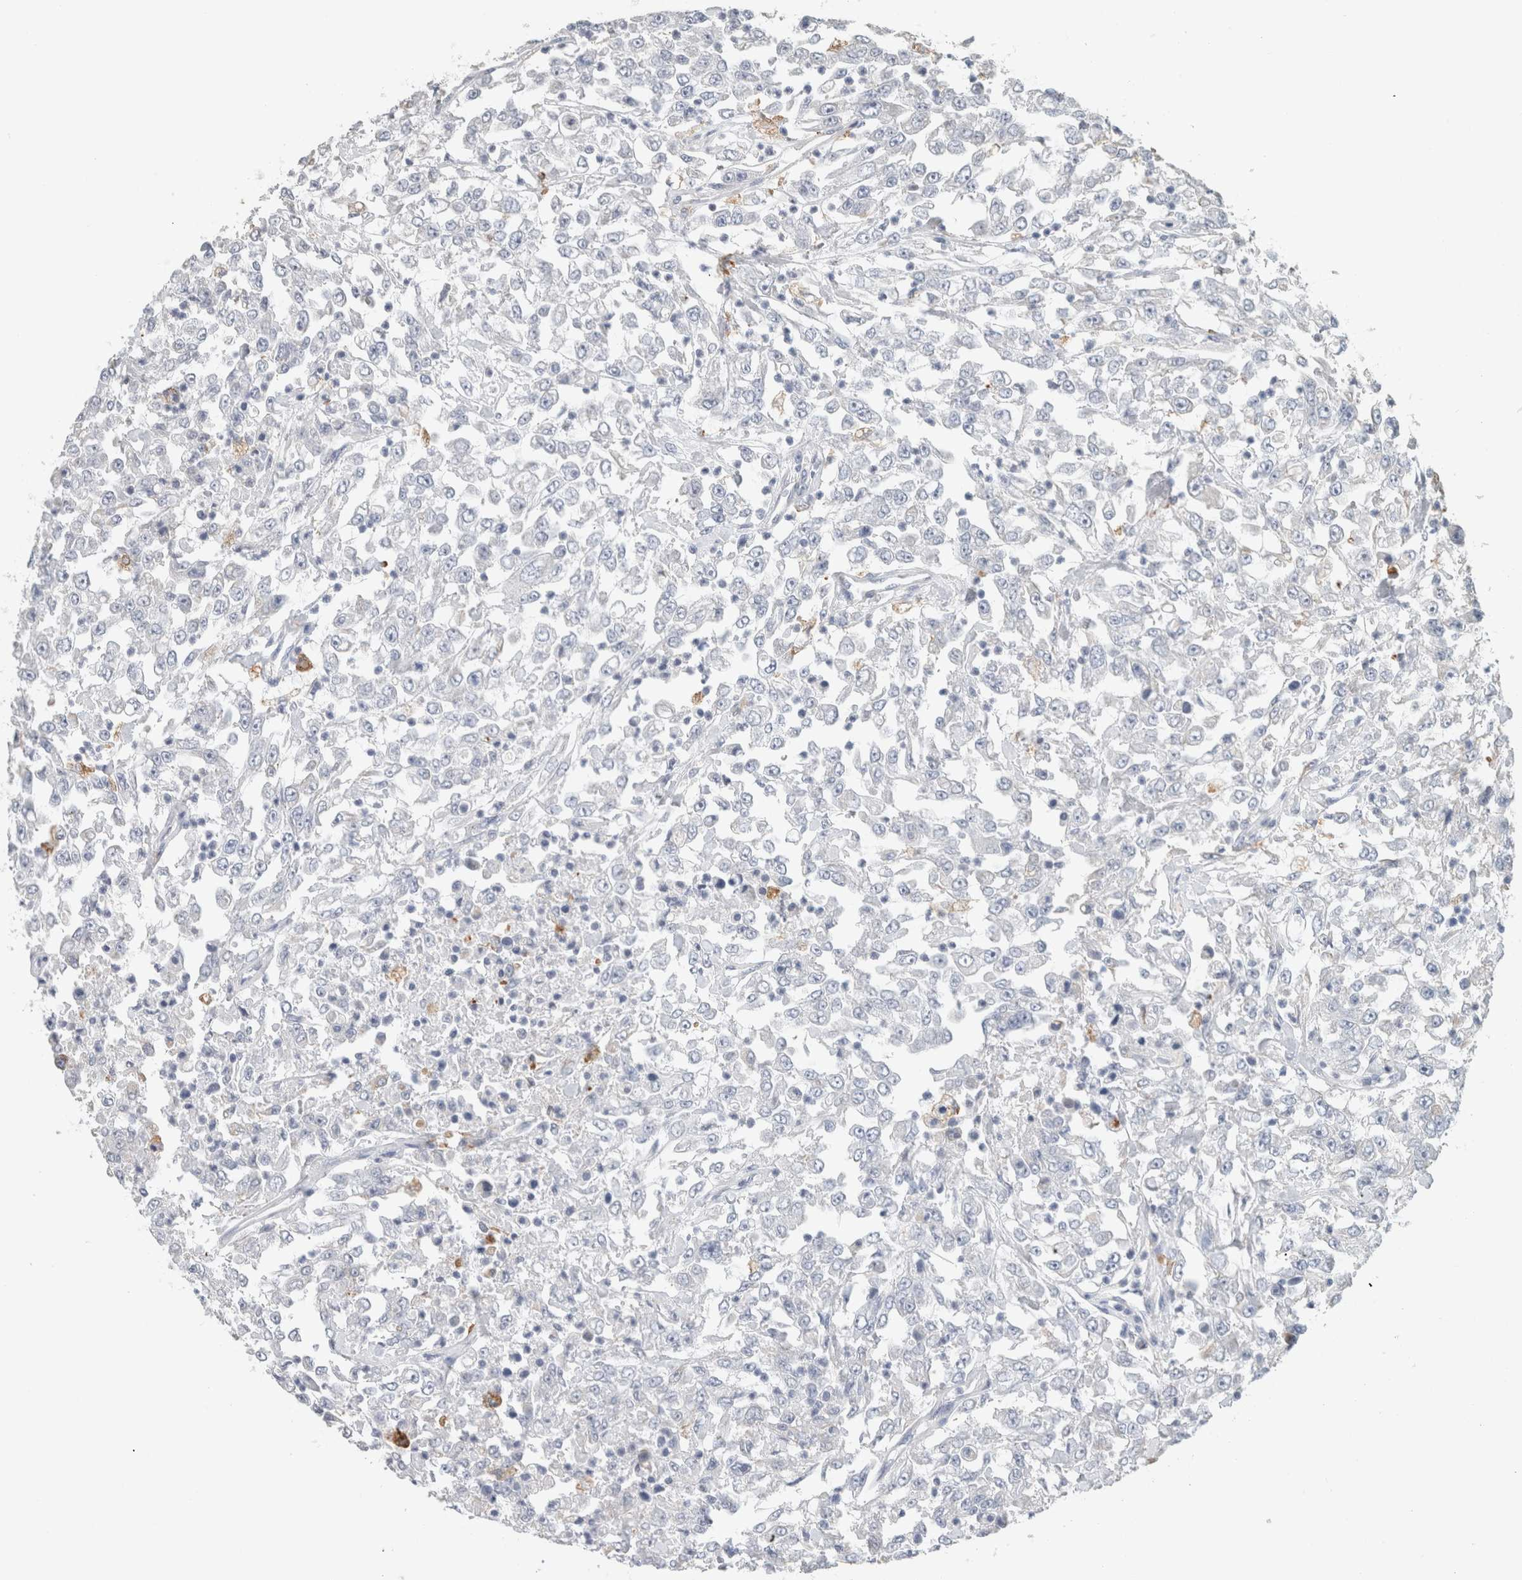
{"staining": {"intensity": "negative", "quantity": "none", "location": "none"}, "tissue": "urothelial cancer", "cell_type": "Tumor cells", "image_type": "cancer", "snomed": [{"axis": "morphology", "description": "Urothelial carcinoma, High grade"}, {"axis": "topography", "description": "Urinary bladder"}], "caption": "Immunohistochemical staining of human urothelial cancer reveals no significant expression in tumor cells.", "gene": "LY86", "patient": {"sex": "male", "age": 46}}